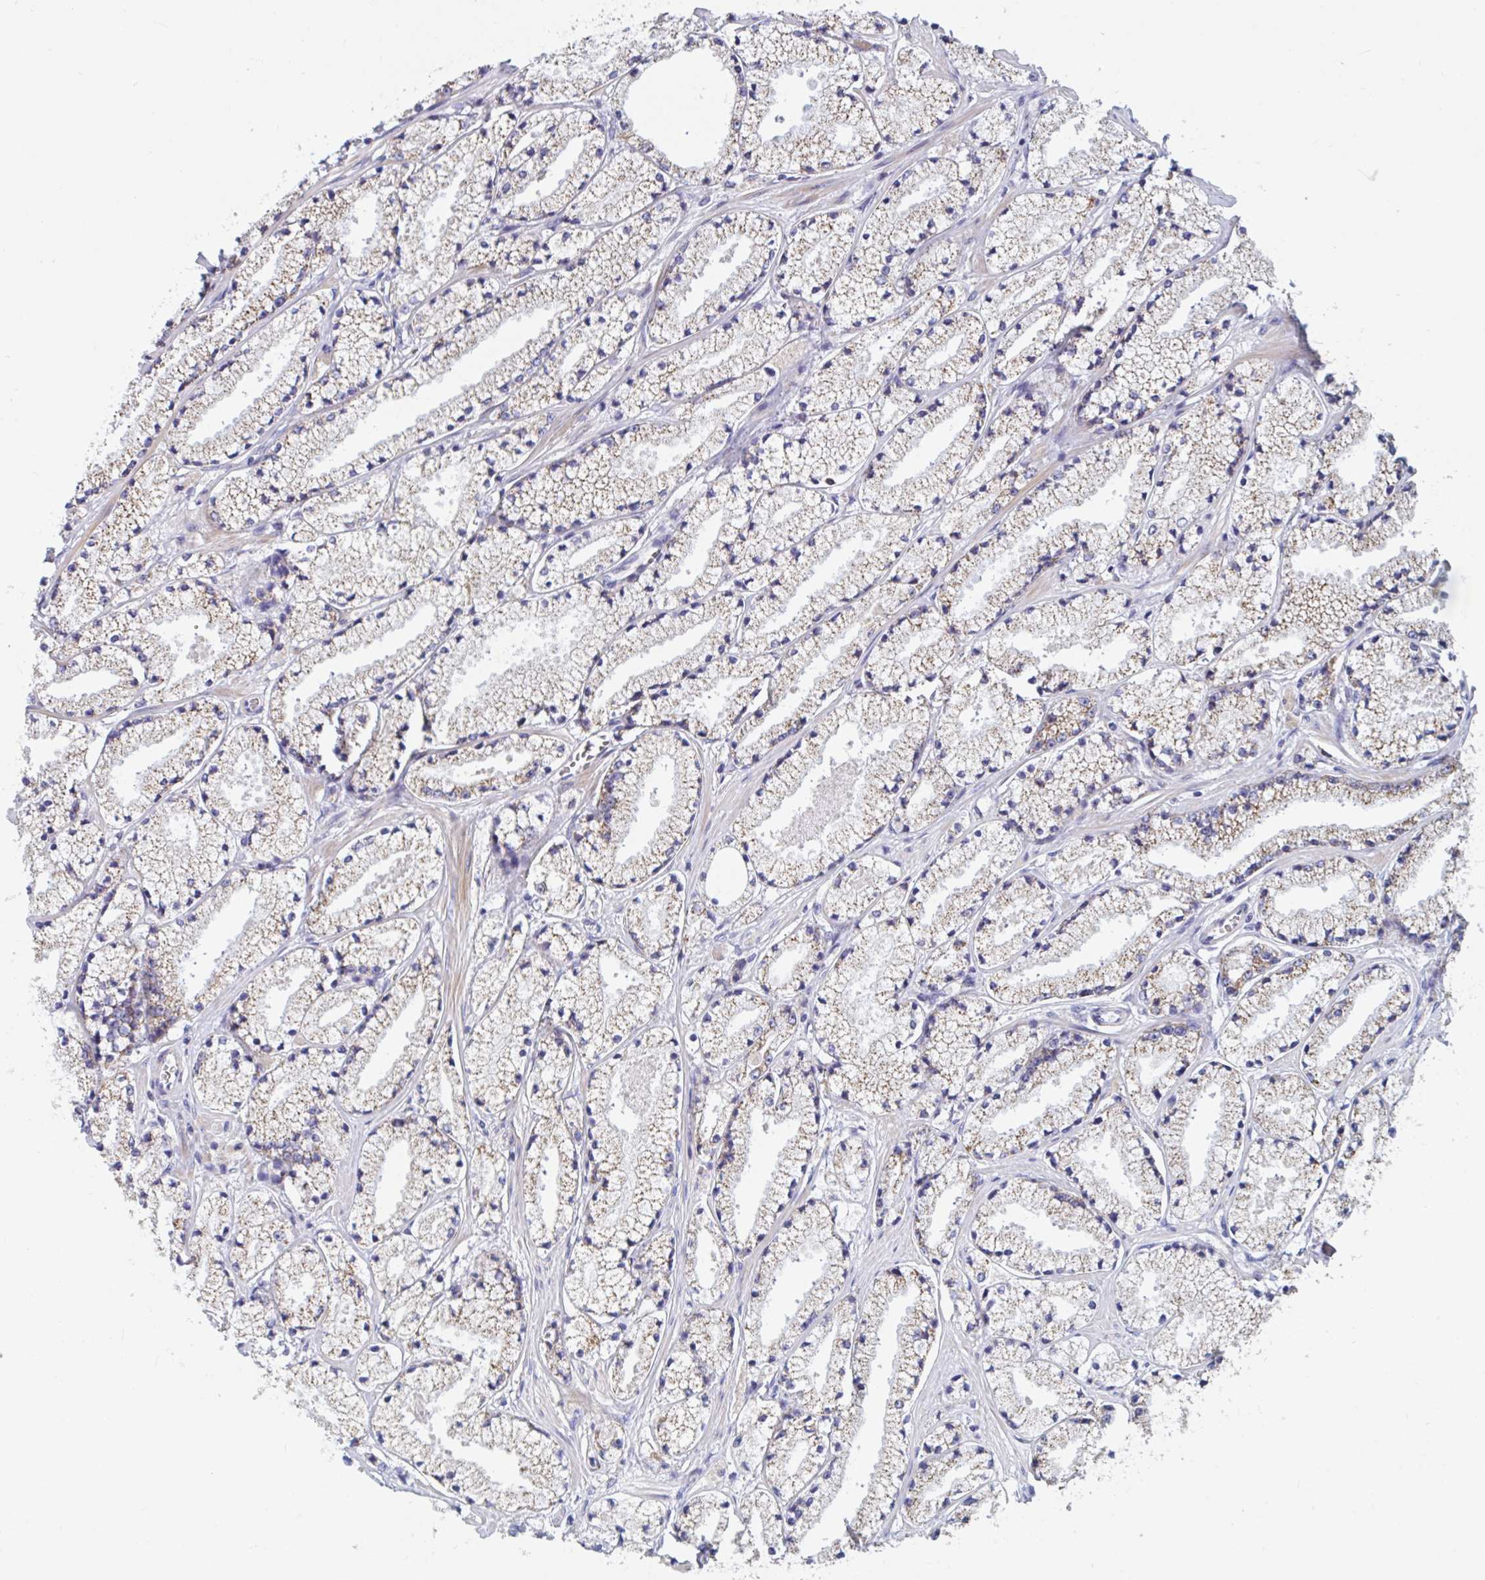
{"staining": {"intensity": "weak", "quantity": "25%-75%", "location": "cytoplasmic/membranous"}, "tissue": "prostate cancer", "cell_type": "Tumor cells", "image_type": "cancer", "snomed": [{"axis": "morphology", "description": "Adenocarcinoma, High grade"}, {"axis": "topography", "description": "Prostate"}], "caption": "Weak cytoplasmic/membranous protein positivity is present in approximately 25%-75% of tumor cells in adenocarcinoma (high-grade) (prostate). (Stains: DAB in brown, nuclei in blue, Microscopy: brightfield microscopy at high magnification).", "gene": "MRPL53", "patient": {"sex": "male", "age": 63}}